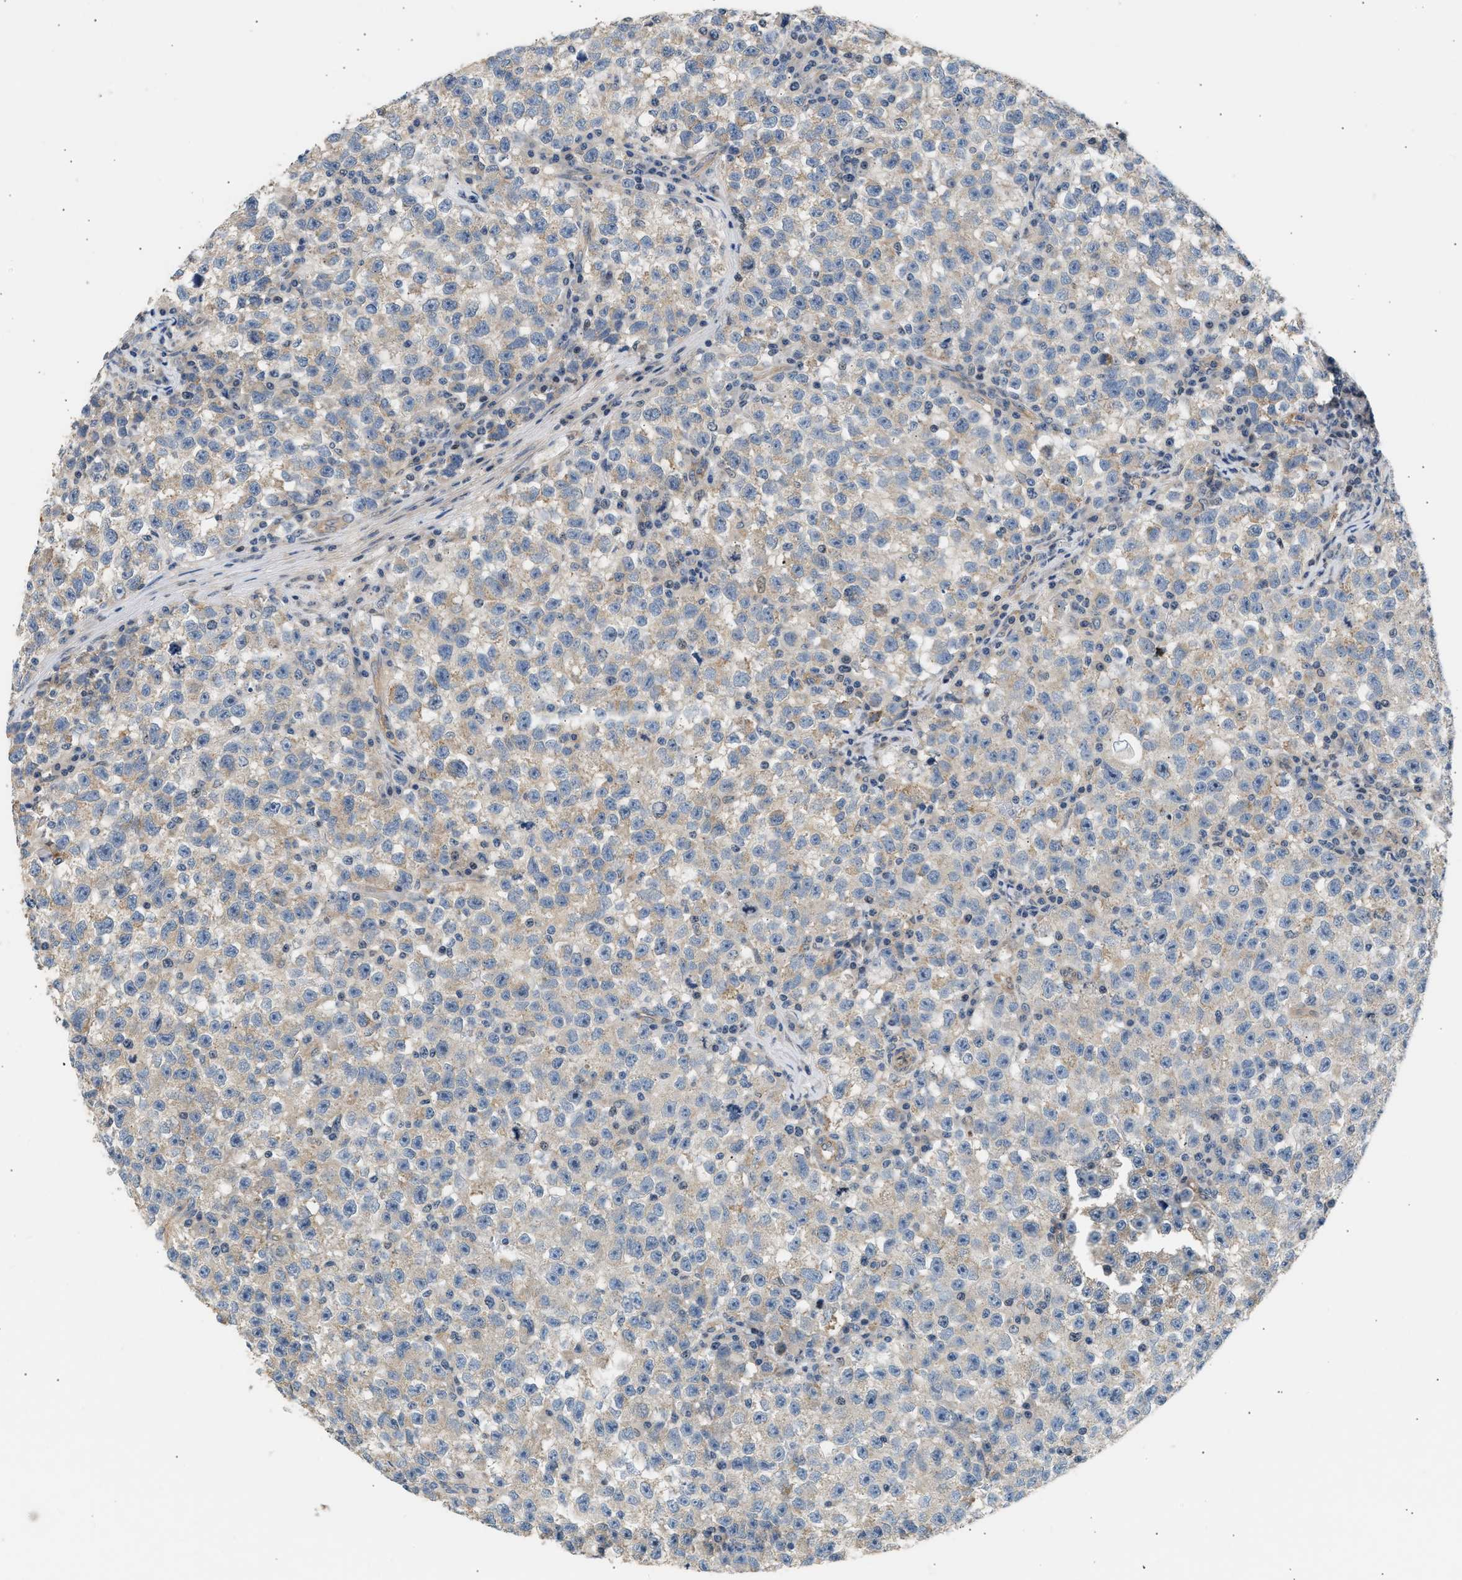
{"staining": {"intensity": "weak", "quantity": "25%-75%", "location": "cytoplasmic/membranous"}, "tissue": "testis cancer", "cell_type": "Tumor cells", "image_type": "cancer", "snomed": [{"axis": "morphology", "description": "Seminoma, NOS"}, {"axis": "topography", "description": "Testis"}], "caption": "Immunohistochemical staining of human testis seminoma exhibits low levels of weak cytoplasmic/membranous protein expression in approximately 25%-75% of tumor cells.", "gene": "WDR31", "patient": {"sex": "male", "age": 22}}